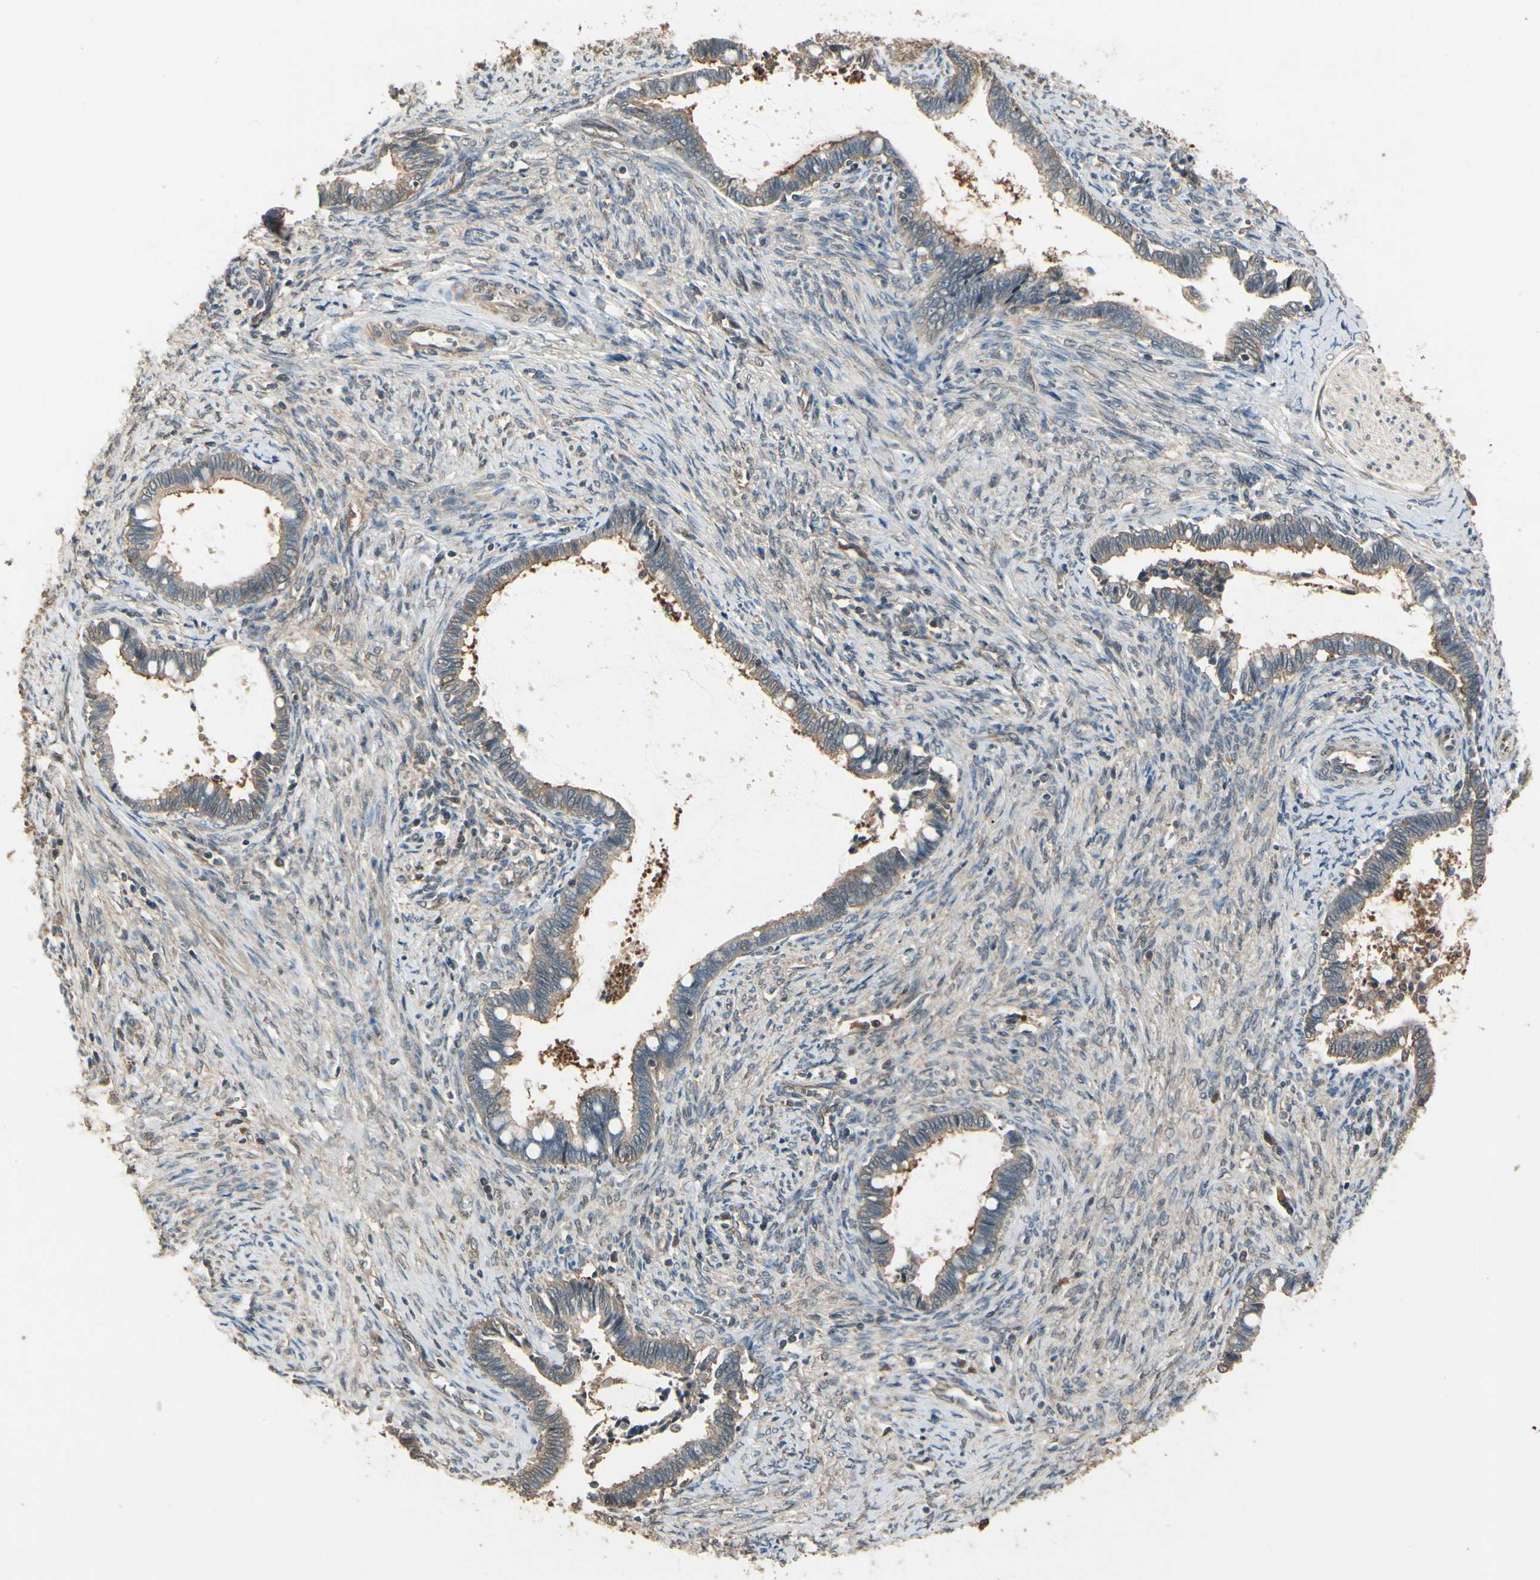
{"staining": {"intensity": "moderate", "quantity": ">75%", "location": "cytoplasmic/membranous"}, "tissue": "cervical cancer", "cell_type": "Tumor cells", "image_type": "cancer", "snomed": [{"axis": "morphology", "description": "Adenocarcinoma, NOS"}, {"axis": "topography", "description": "Cervix"}], "caption": "Cervical adenocarcinoma stained for a protein exhibits moderate cytoplasmic/membranous positivity in tumor cells.", "gene": "CCT7", "patient": {"sex": "female", "age": 44}}